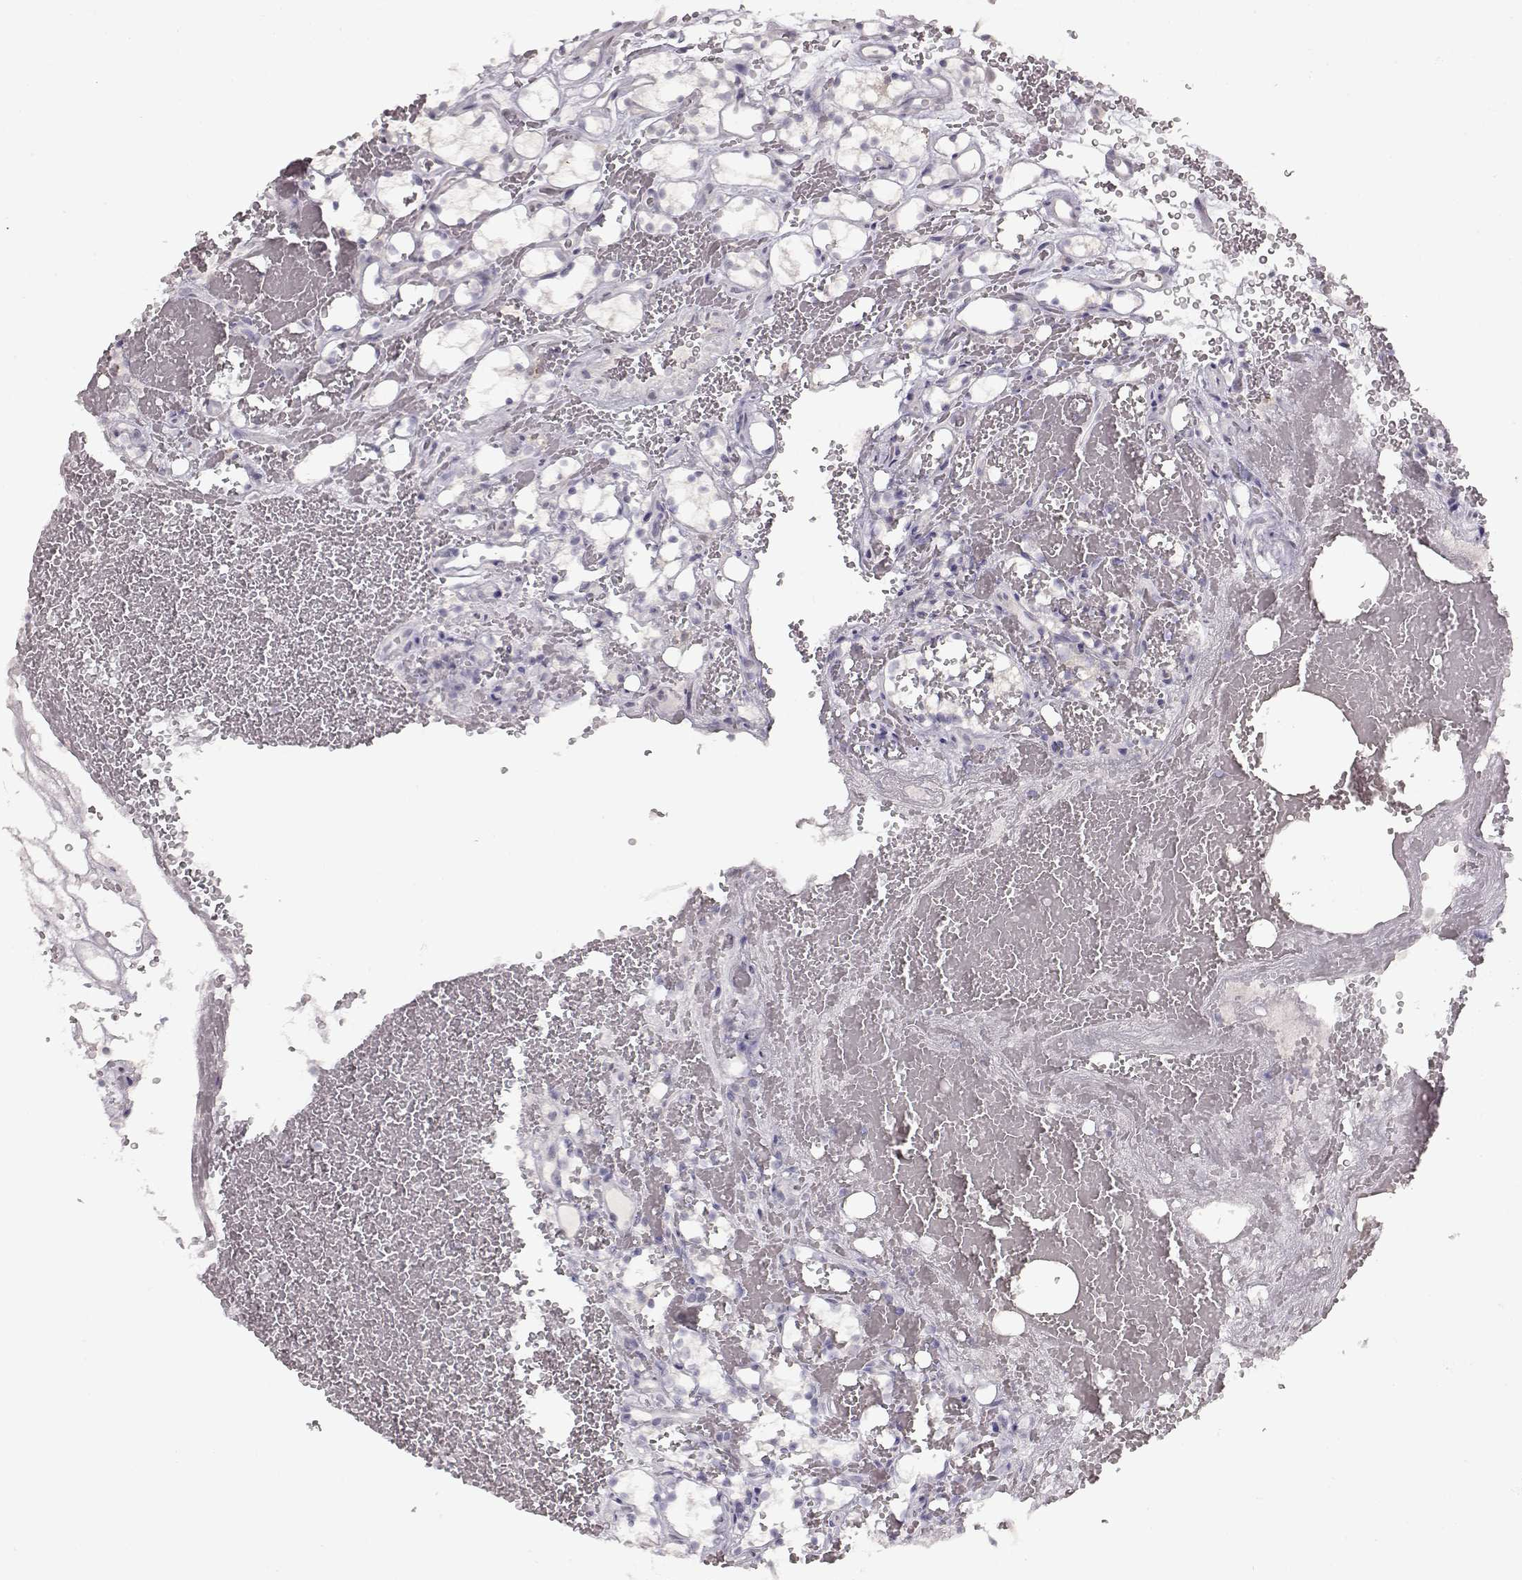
{"staining": {"intensity": "negative", "quantity": "none", "location": "none"}, "tissue": "renal cancer", "cell_type": "Tumor cells", "image_type": "cancer", "snomed": [{"axis": "morphology", "description": "Adenocarcinoma, NOS"}, {"axis": "topography", "description": "Kidney"}], "caption": "IHC of adenocarcinoma (renal) exhibits no positivity in tumor cells. (DAB (3,3'-diaminobenzidine) immunohistochemistry (IHC), high magnification).", "gene": "S100B", "patient": {"sex": "female", "age": 69}}